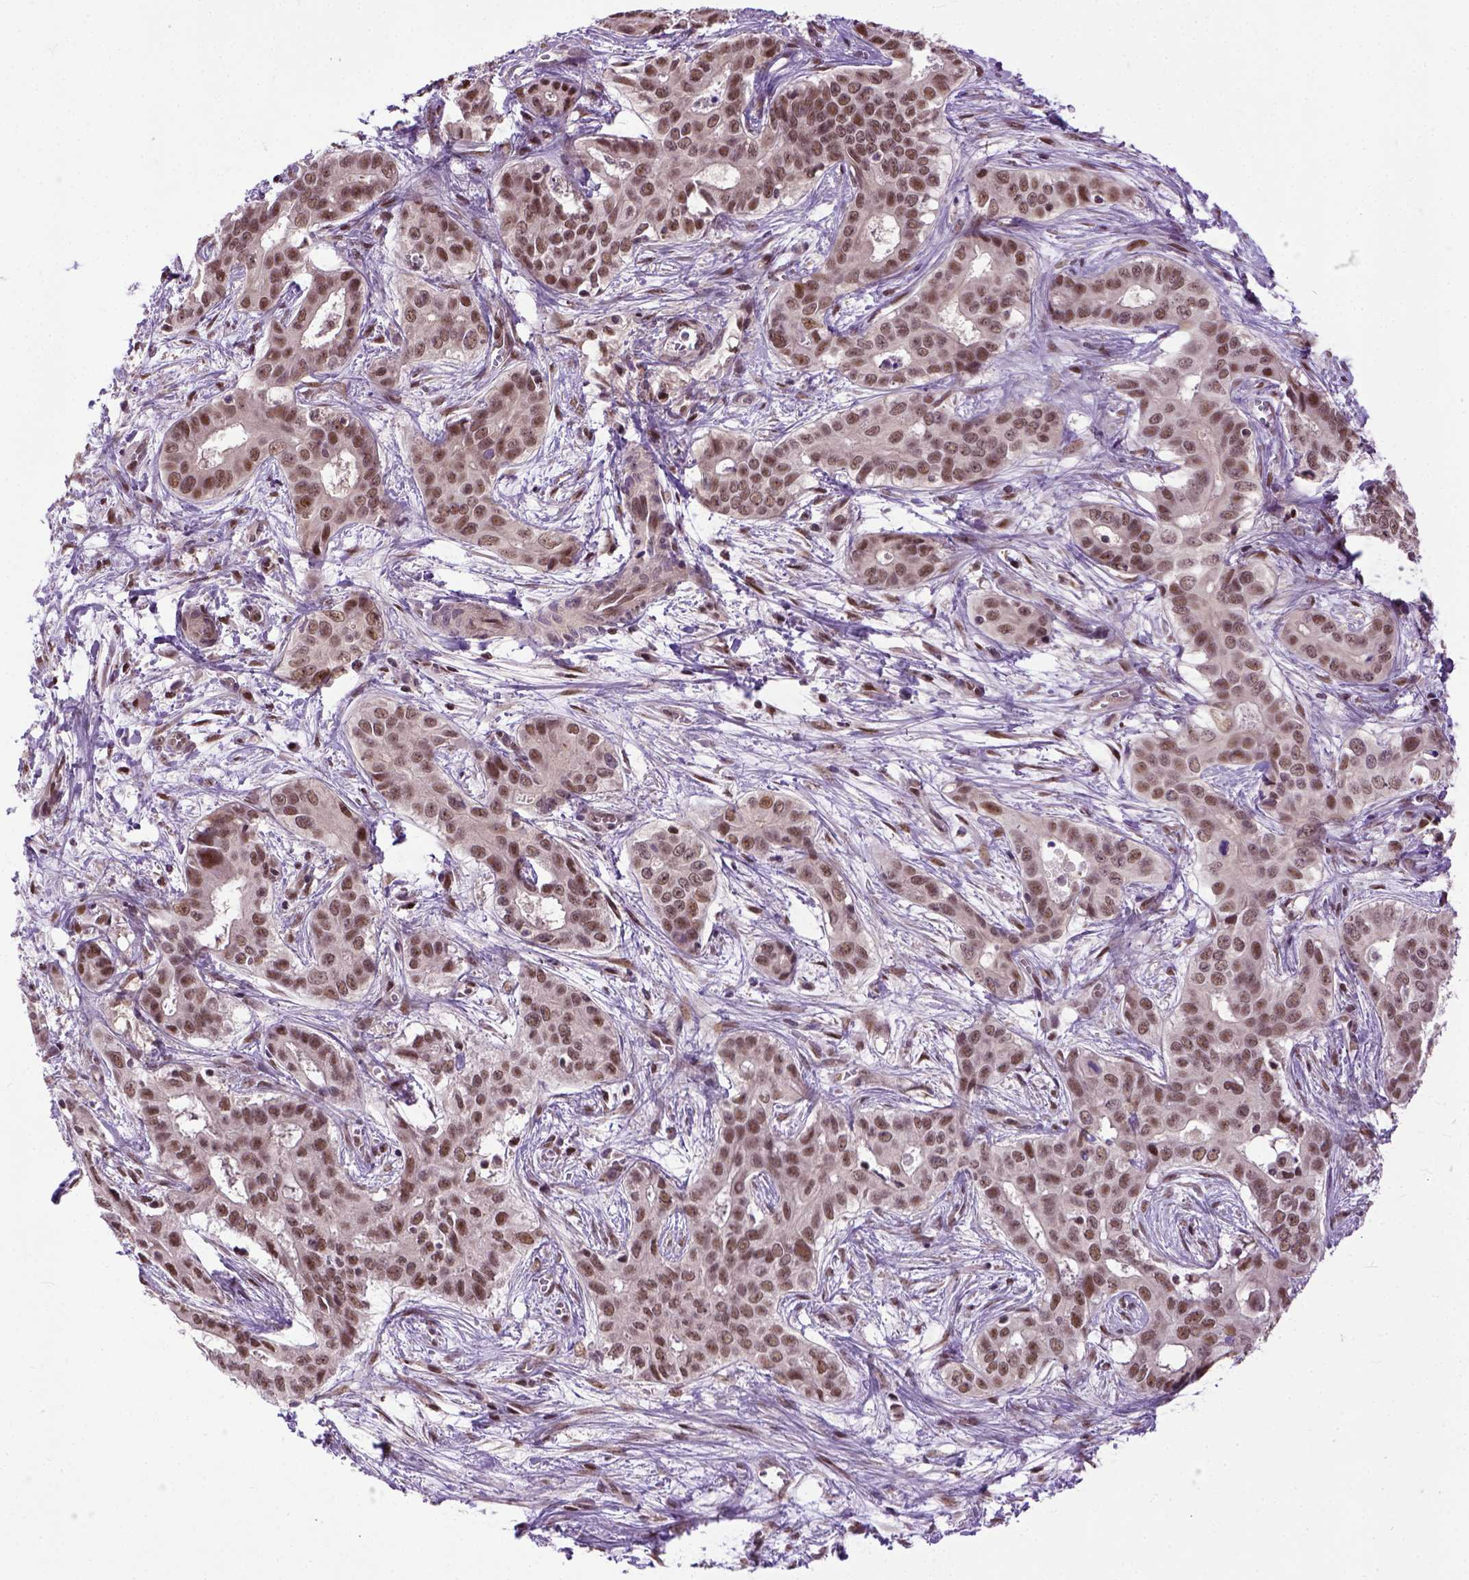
{"staining": {"intensity": "moderate", "quantity": ">75%", "location": "nuclear"}, "tissue": "liver cancer", "cell_type": "Tumor cells", "image_type": "cancer", "snomed": [{"axis": "morphology", "description": "Cholangiocarcinoma"}, {"axis": "topography", "description": "Liver"}], "caption": "Immunohistochemical staining of human cholangiocarcinoma (liver) exhibits medium levels of moderate nuclear protein staining in about >75% of tumor cells. The protein of interest is shown in brown color, while the nuclei are stained blue.", "gene": "UBA3", "patient": {"sex": "female", "age": 65}}